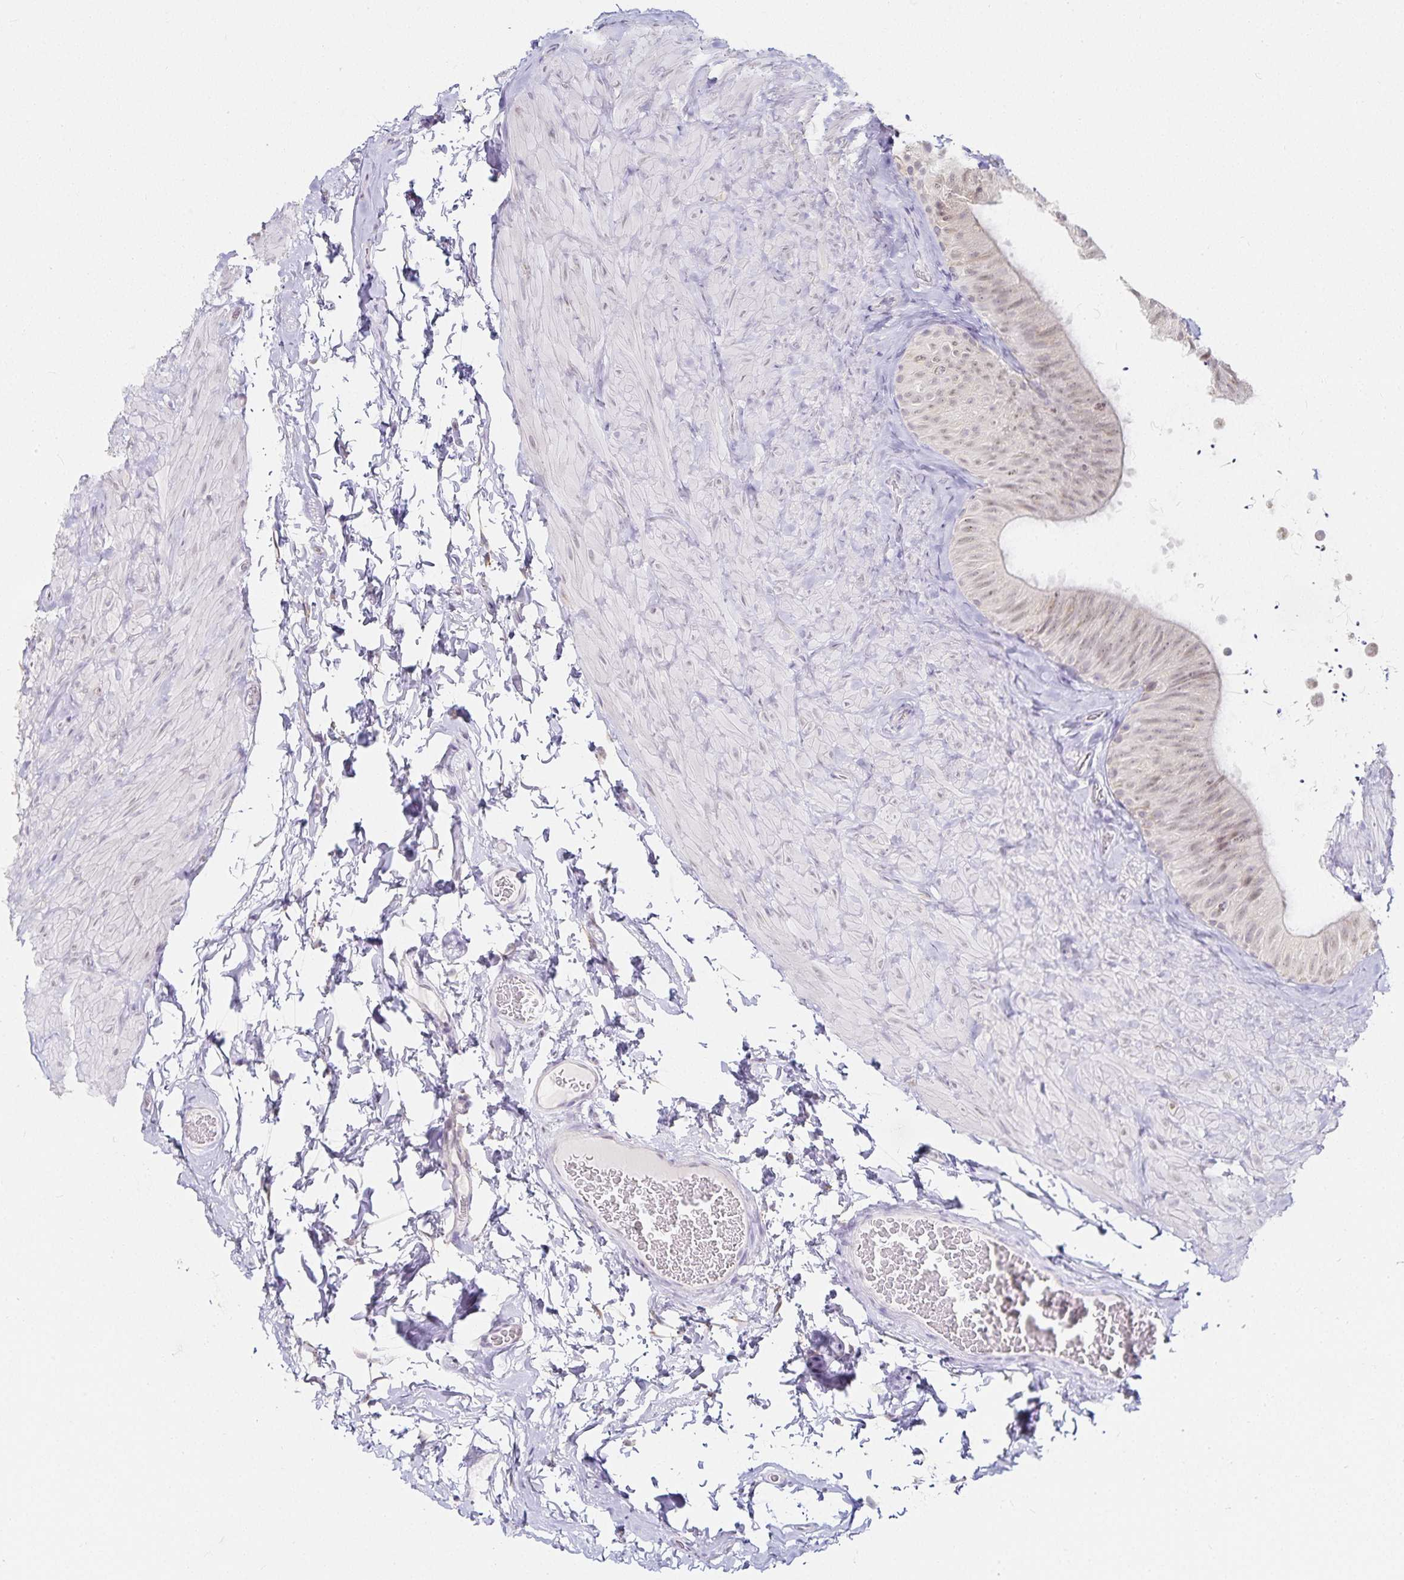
{"staining": {"intensity": "weak", "quantity": "<25%", "location": "nuclear"}, "tissue": "epididymis", "cell_type": "Glandular cells", "image_type": "normal", "snomed": [{"axis": "morphology", "description": "Normal tissue, NOS"}, {"axis": "topography", "description": "Epididymis, spermatic cord, NOS"}, {"axis": "topography", "description": "Epididymis"}], "caption": "This histopathology image is of unremarkable epididymis stained with immunohistochemistry (IHC) to label a protein in brown with the nuclei are counter-stained blue. There is no positivity in glandular cells. (Stains: DAB IHC with hematoxylin counter stain, Microscopy: brightfield microscopy at high magnification).", "gene": "GP2", "patient": {"sex": "male", "age": 31}}